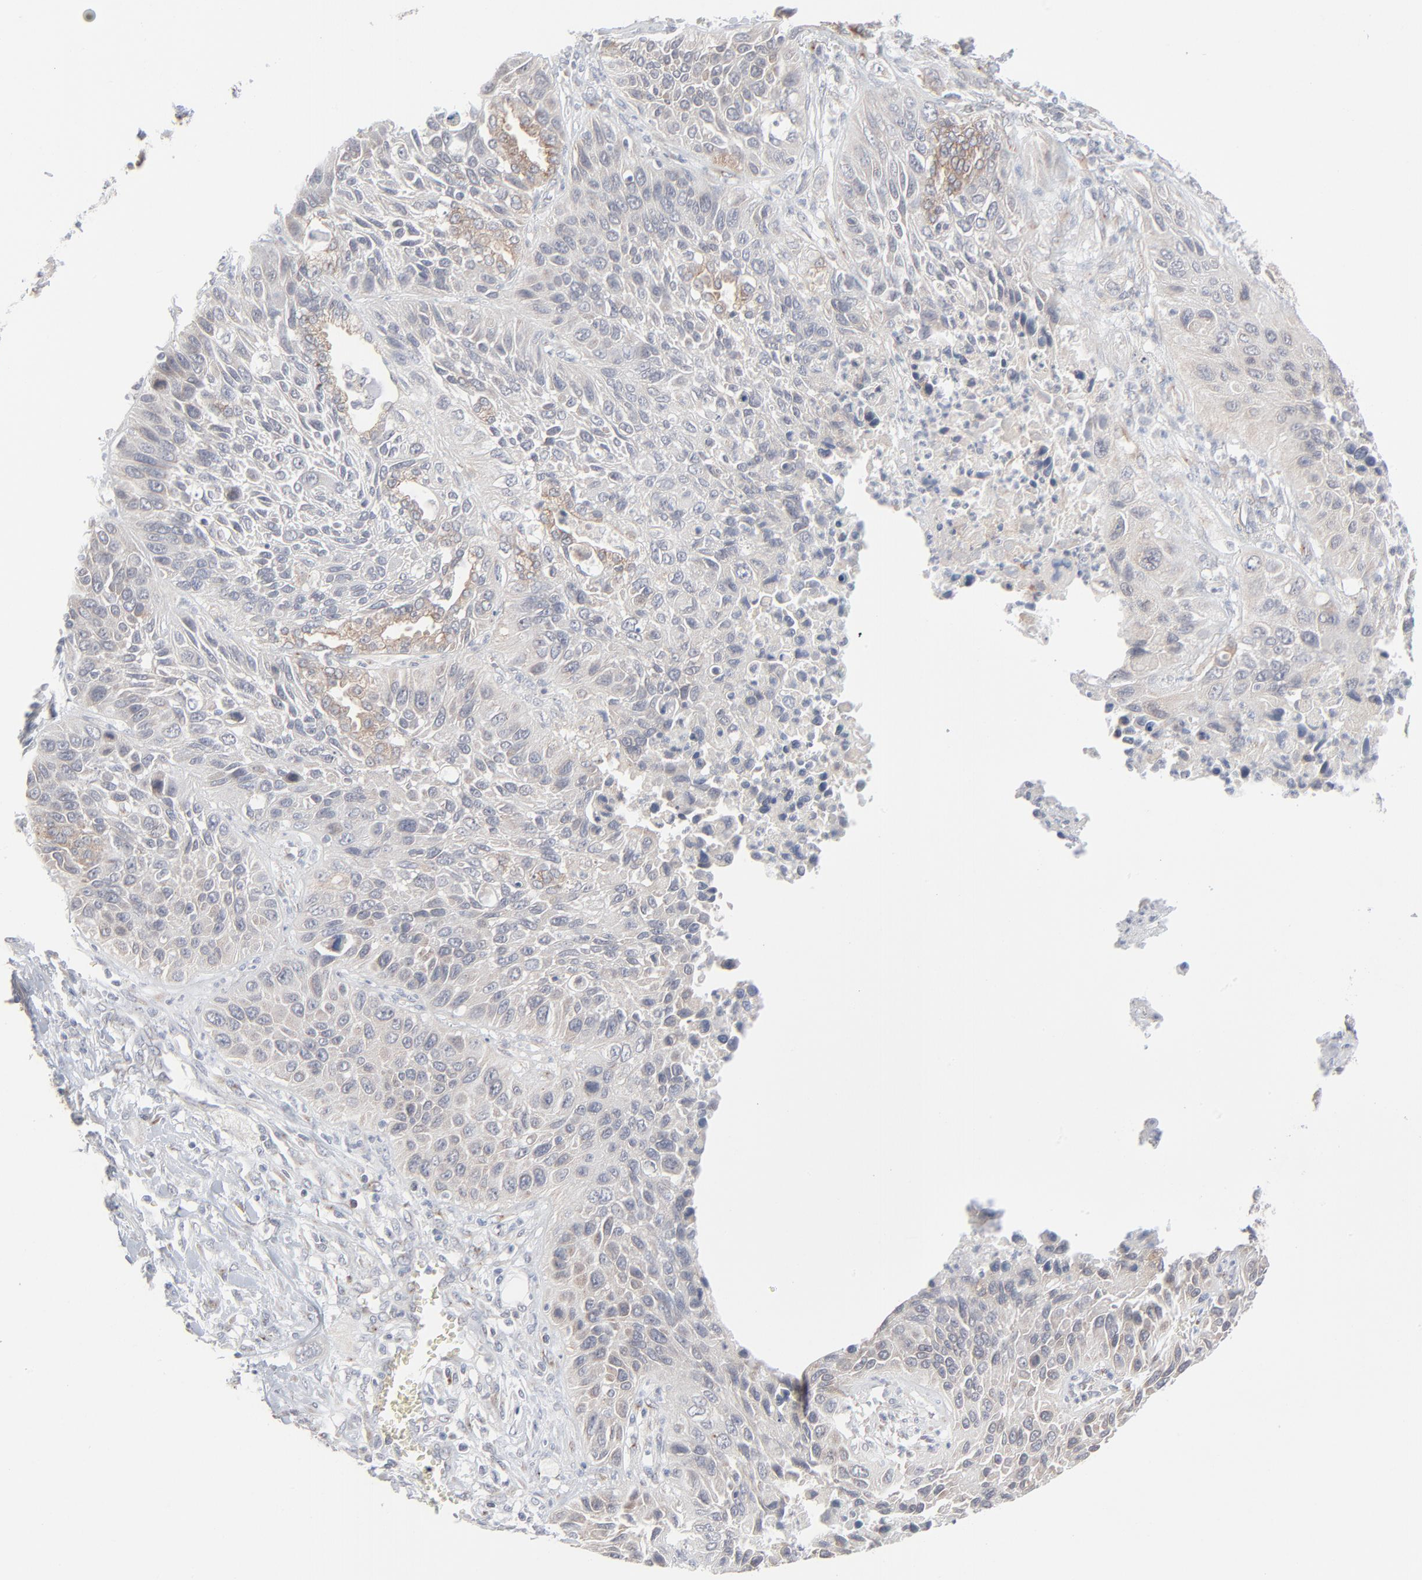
{"staining": {"intensity": "weak", "quantity": ">75%", "location": "cytoplasmic/membranous"}, "tissue": "lung cancer", "cell_type": "Tumor cells", "image_type": "cancer", "snomed": [{"axis": "morphology", "description": "Squamous cell carcinoma, NOS"}, {"axis": "topography", "description": "Lung"}], "caption": "Immunohistochemistry of lung cancer exhibits low levels of weak cytoplasmic/membranous expression in approximately >75% of tumor cells. The staining was performed using DAB (3,3'-diaminobenzidine) to visualize the protein expression in brown, while the nuclei were stained in blue with hematoxylin (Magnification: 20x).", "gene": "KDSR", "patient": {"sex": "female", "age": 76}}